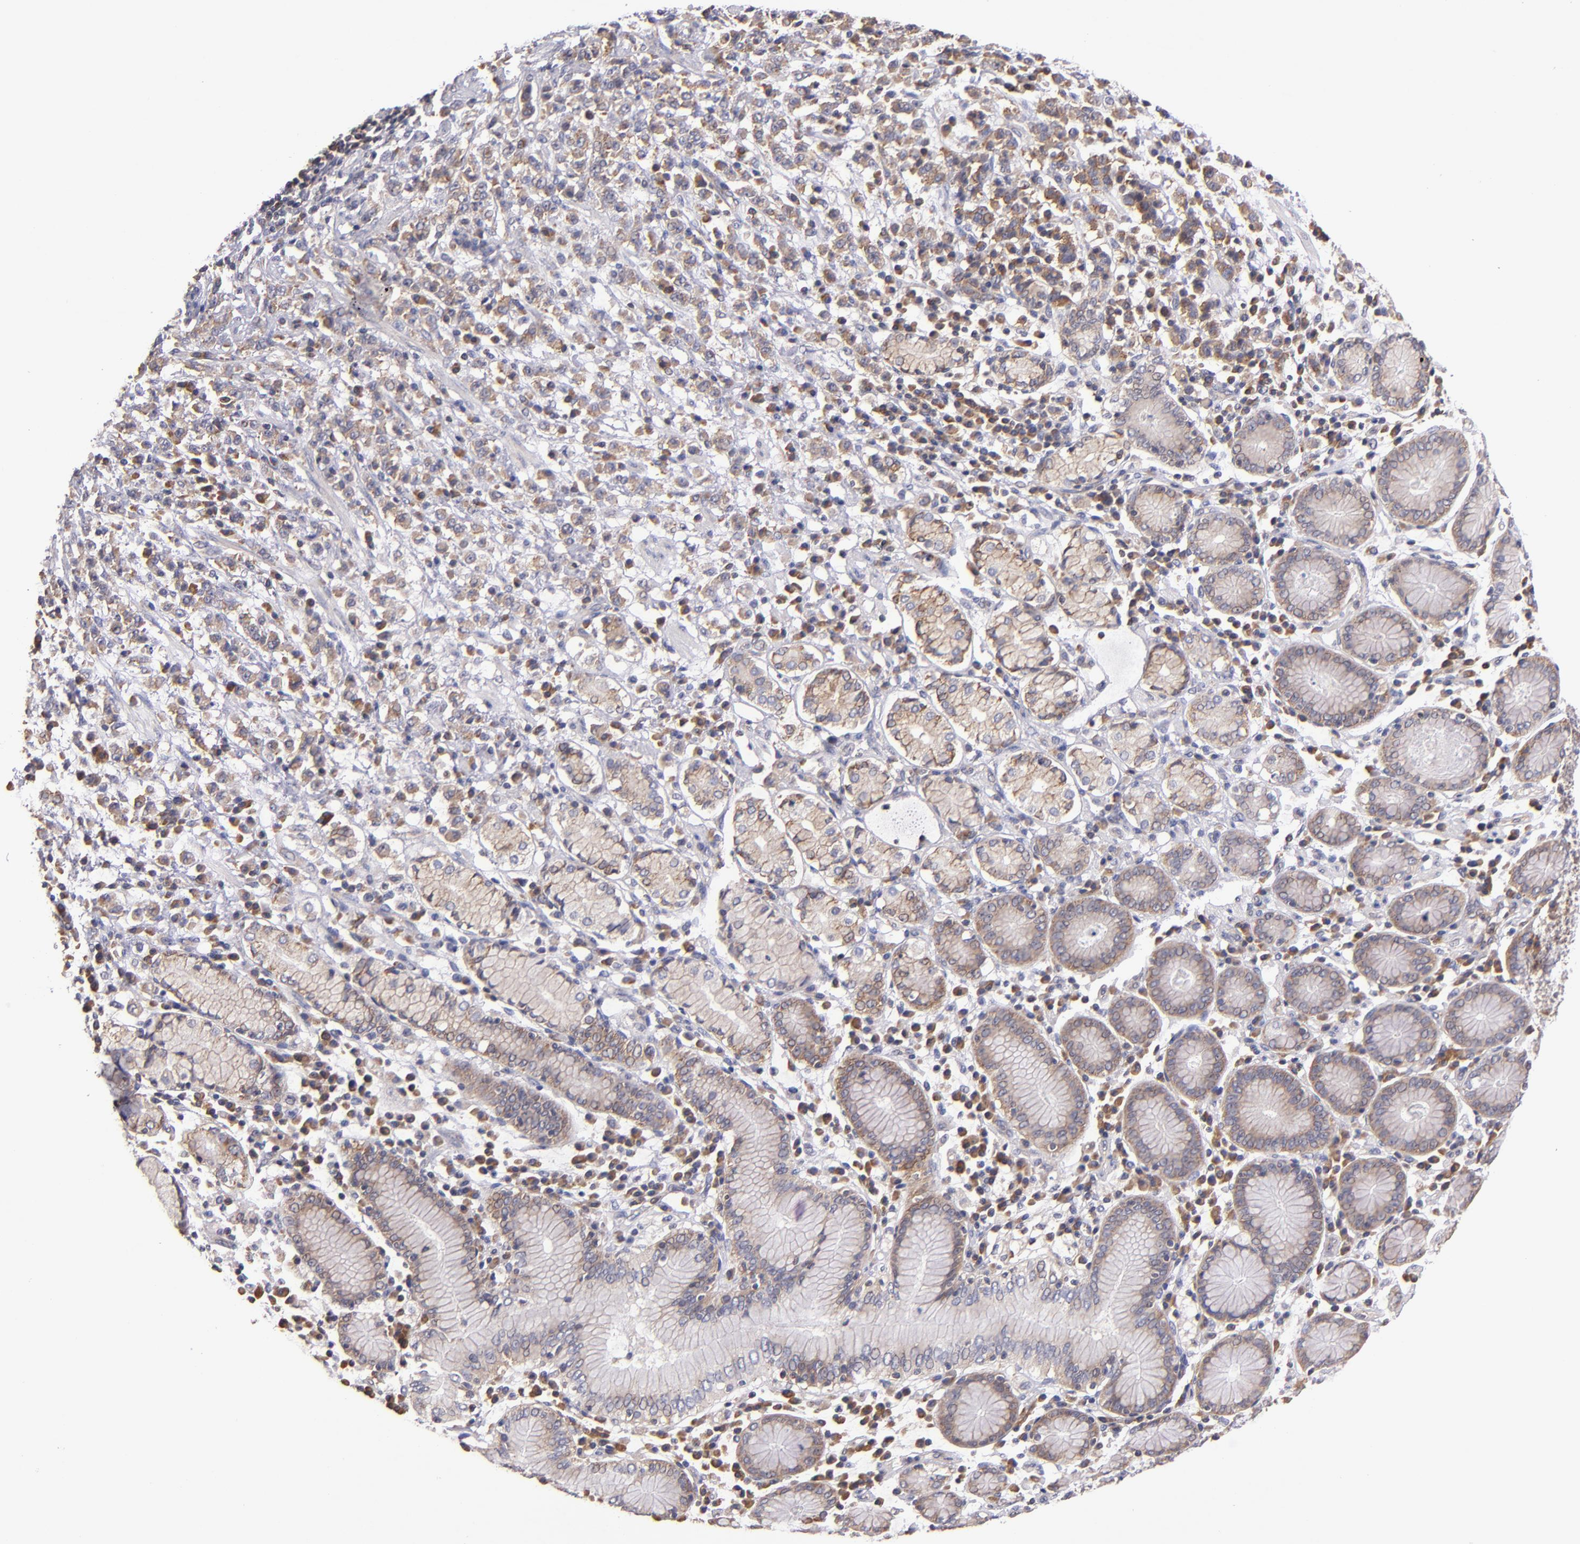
{"staining": {"intensity": "moderate", "quantity": ">75%", "location": "cytoplasmic/membranous"}, "tissue": "stomach cancer", "cell_type": "Tumor cells", "image_type": "cancer", "snomed": [{"axis": "morphology", "description": "Adenocarcinoma, NOS"}, {"axis": "topography", "description": "Stomach, lower"}], "caption": "Human stomach adenocarcinoma stained with a brown dye reveals moderate cytoplasmic/membranous positive expression in about >75% of tumor cells.", "gene": "EIF4ENIF1", "patient": {"sex": "male", "age": 88}}